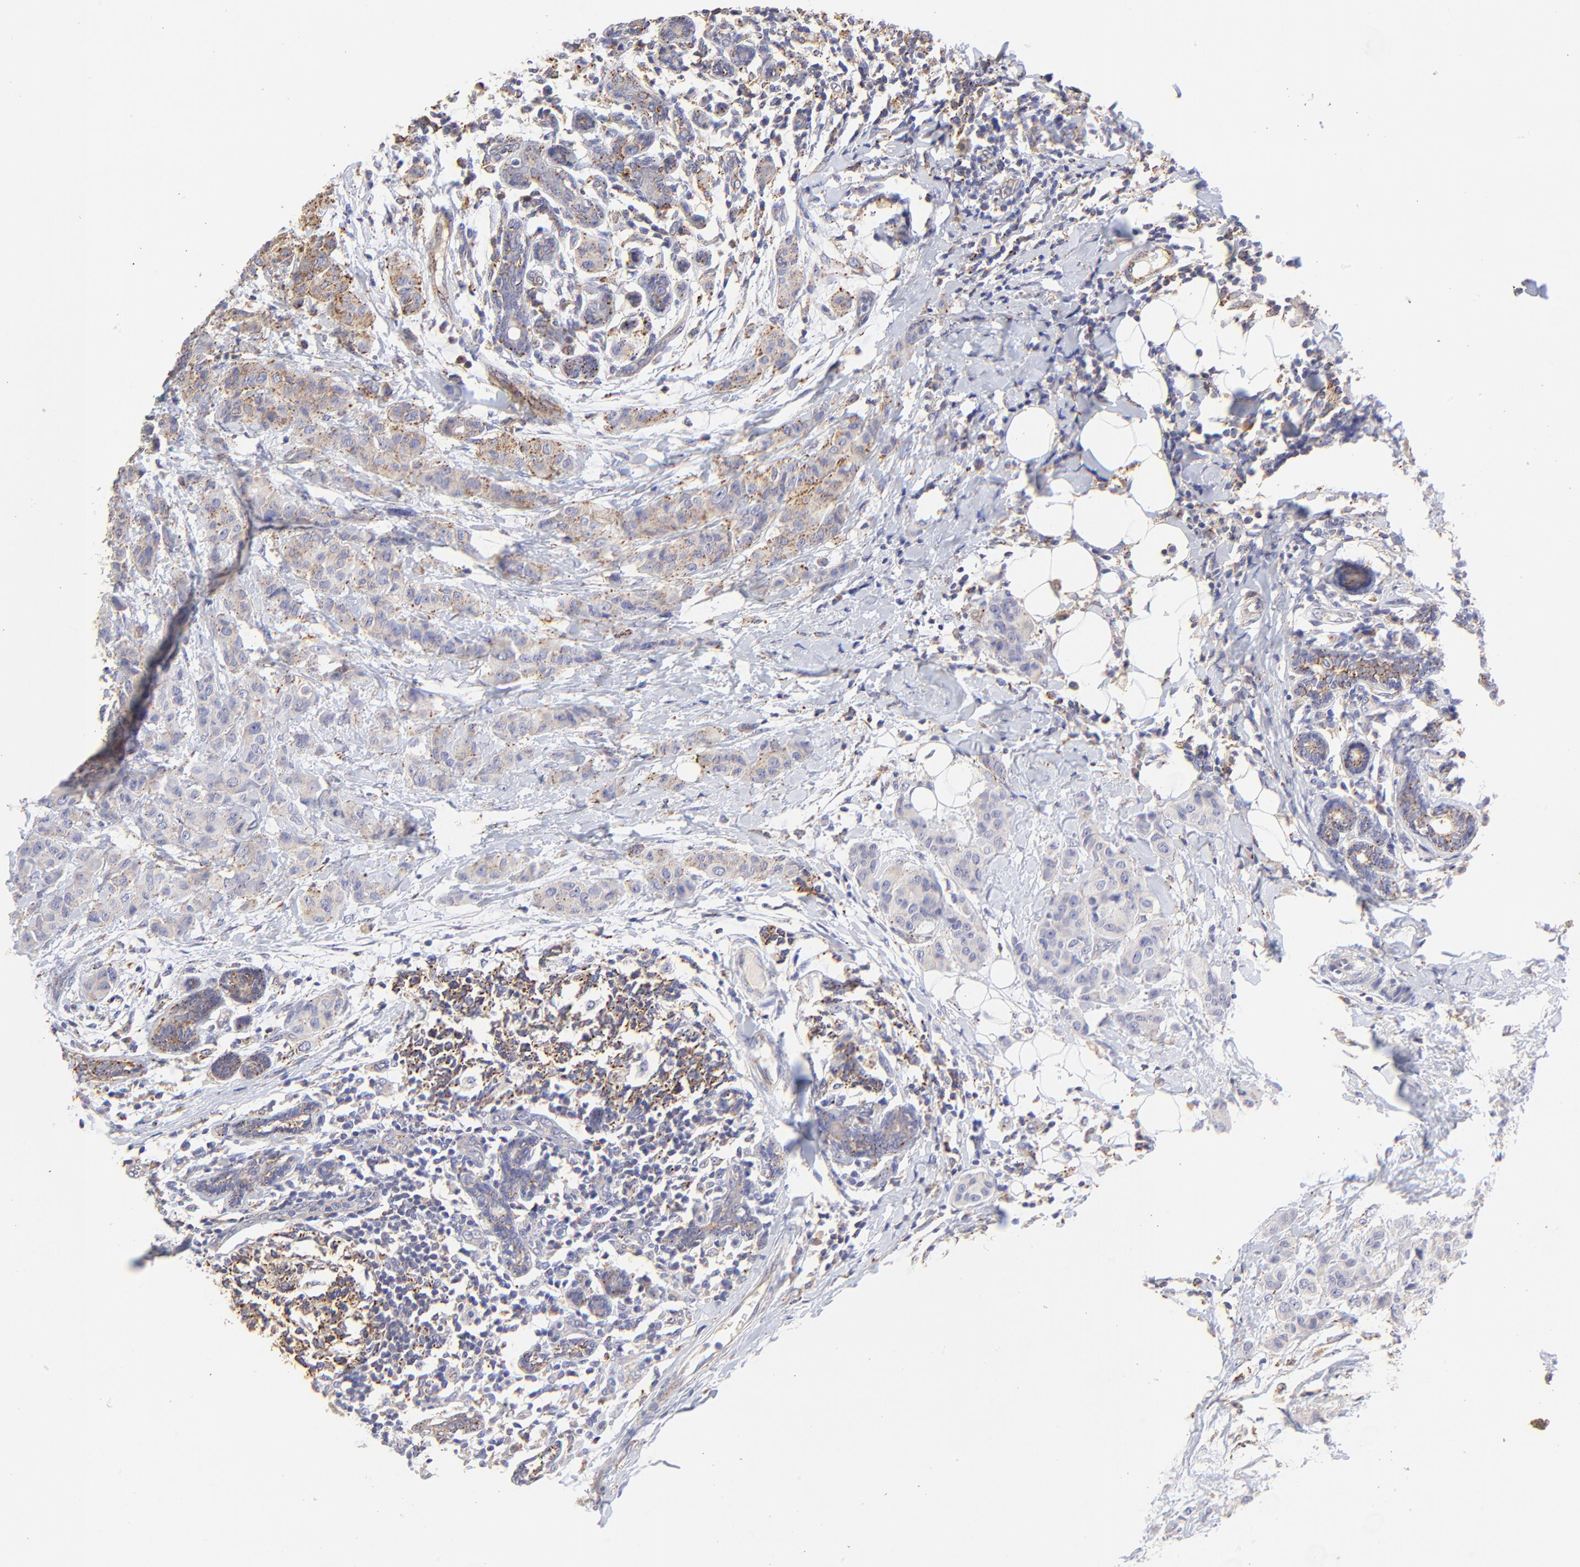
{"staining": {"intensity": "negative", "quantity": "none", "location": "none"}, "tissue": "breast cancer", "cell_type": "Tumor cells", "image_type": "cancer", "snomed": [{"axis": "morphology", "description": "Duct carcinoma"}, {"axis": "topography", "description": "Breast"}], "caption": "A high-resolution photomicrograph shows immunohistochemistry (IHC) staining of invasive ductal carcinoma (breast), which demonstrates no significant positivity in tumor cells.", "gene": "LHFPL1", "patient": {"sex": "female", "age": 40}}